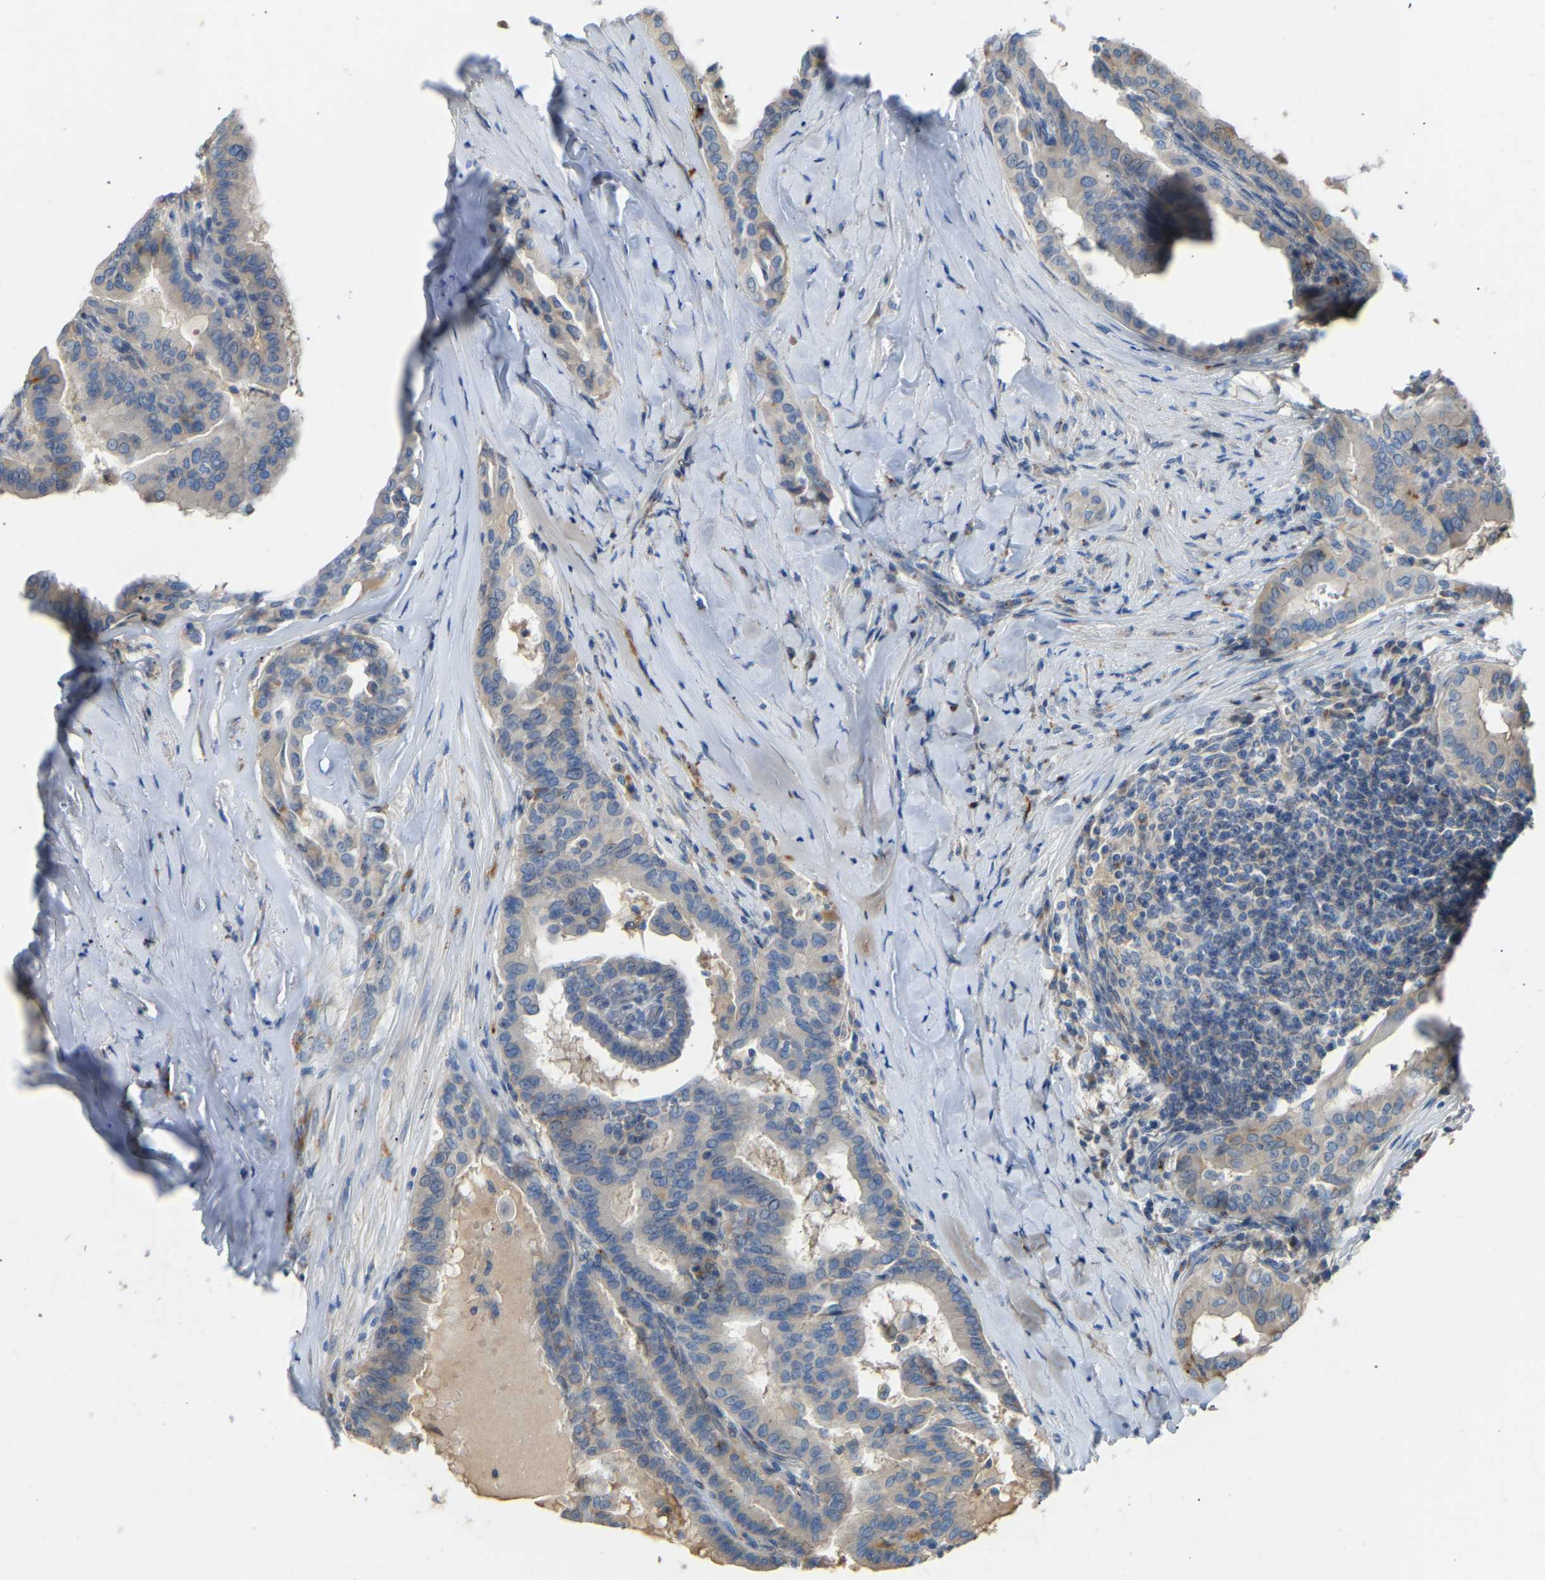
{"staining": {"intensity": "negative", "quantity": "none", "location": "none"}, "tissue": "thyroid cancer", "cell_type": "Tumor cells", "image_type": "cancer", "snomed": [{"axis": "morphology", "description": "Papillary adenocarcinoma, NOS"}, {"axis": "topography", "description": "Thyroid gland"}], "caption": "This photomicrograph is of thyroid cancer stained with IHC to label a protein in brown with the nuclei are counter-stained blue. There is no expression in tumor cells.", "gene": "RGP1", "patient": {"sex": "male", "age": 33}}